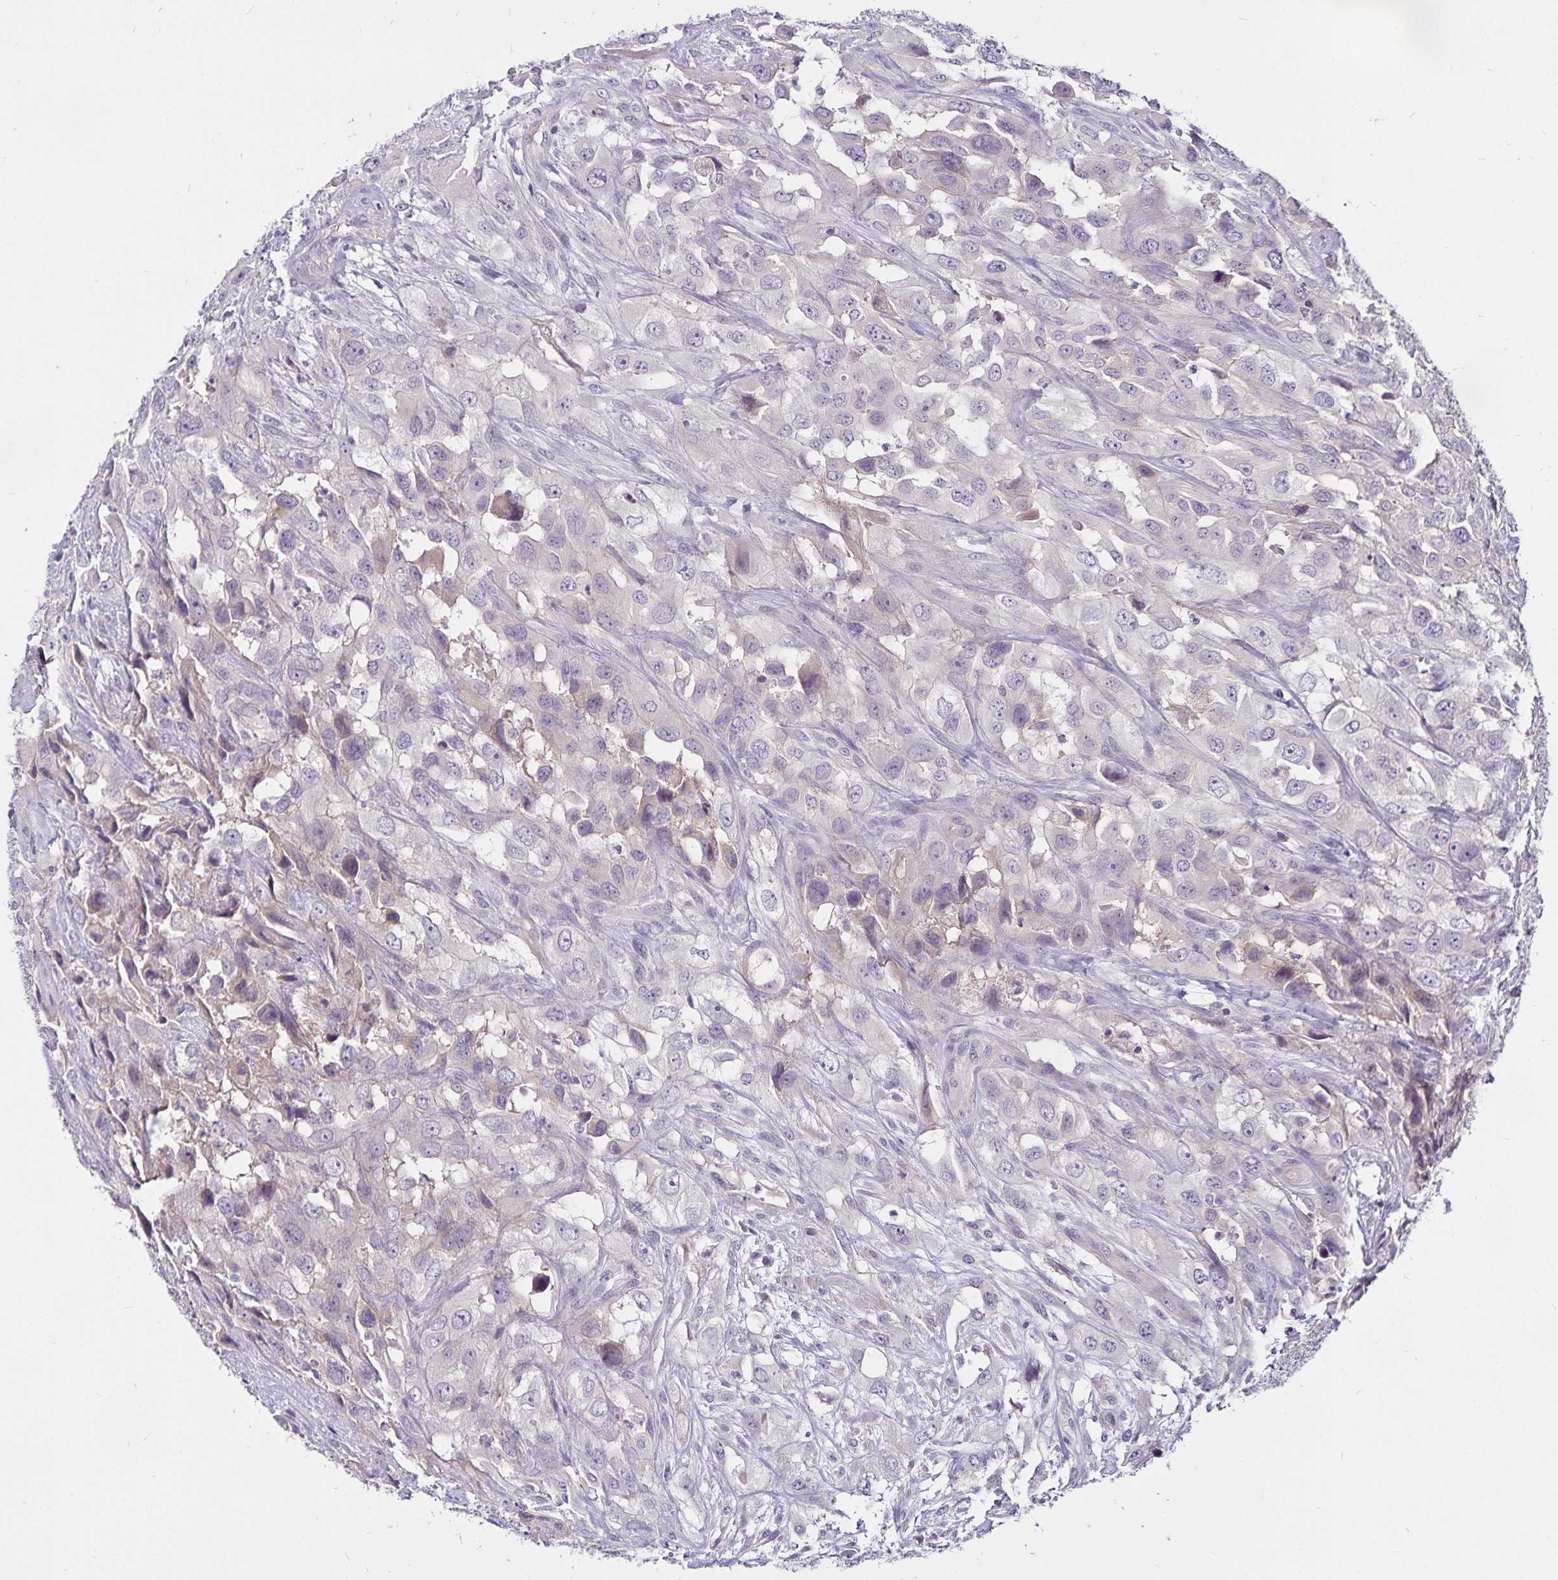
{"staining": {"intensity": "negative", "quantity": "none", "location": "none"}, "tissue": "urothelial cancer", "cell_type": "Tumor cells", "image_type": "cancer", "snomed": [{"axis": "morphology", "description": "Urothelial carcinoma, High grade"}, {"axis": "topography", "description": "Urinary bladder"}], "caption": "Tumor cells show no significant protein staining in high-grade urothelial carcinoma.", "gene": "GNG12", "patient": {"sex": "male", "age": 67}}